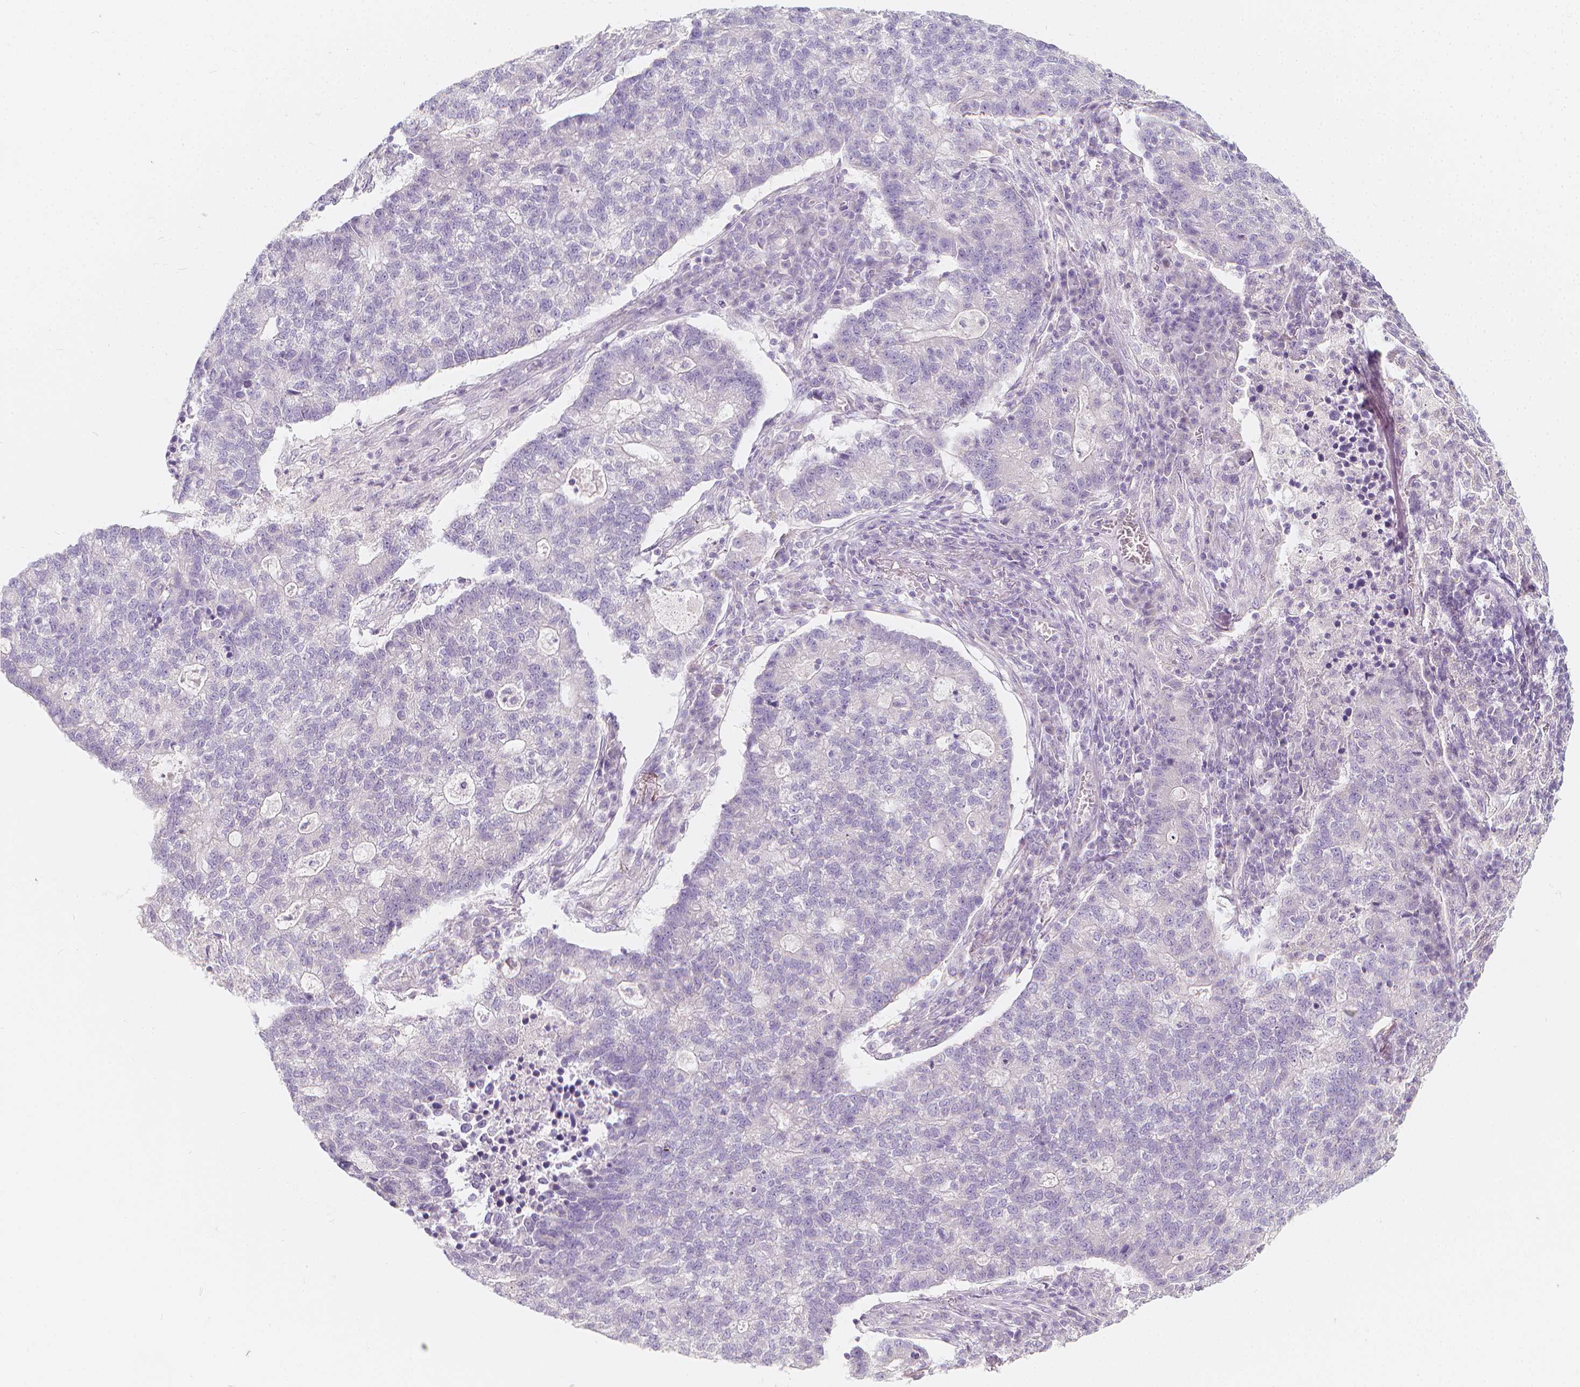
{"staining": {"intensity": "negative", "quantity": "none", "location": "none"}, "tissue": "lung cancer", "cell_type": "Tumor cells", "image_type": "cancer", "snomed": [{"axis": "morphology", "description": "Adenocarcinoma, NOS"}, {"axis": "topography", "description": "Lung"}], "caption": "DAB immunohistochemical staining of lung cancer (adenocarcinoma) demonstrates no significant expression in tumor cells. The staining is performed using DAB brown chromogen with nuclei counter-stained in using hematoxylin.", "gene": "RBFOX1", "patient": {"sex": "male", "age": 57}}